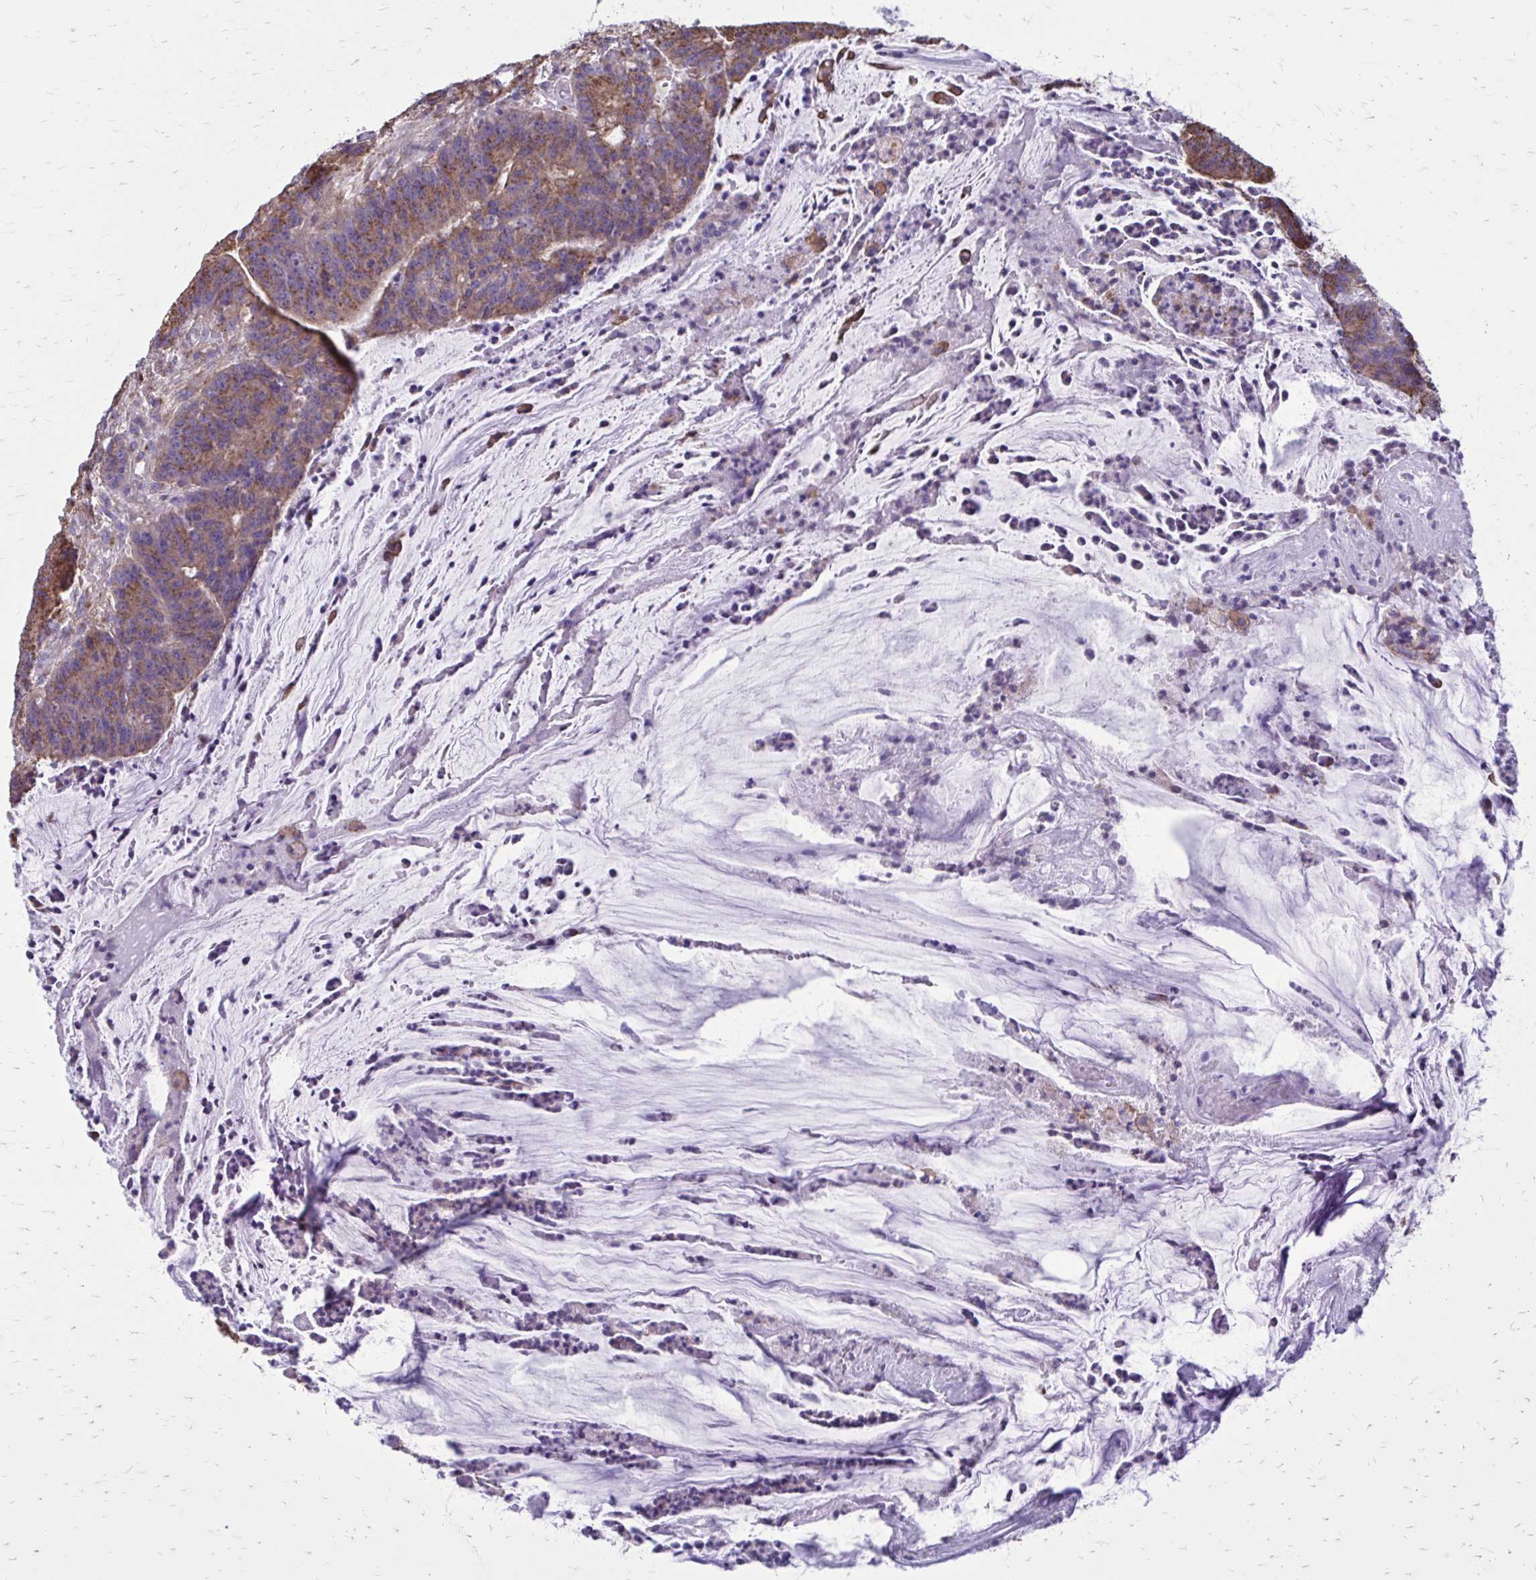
{"staining": {"intensity": "moderate", "quantity": ">75%", "location": "cytoplasmic/membranous"}, "tissue": "colorectal cancer", "cell_type": "Tumor cells", "image_type": "cancer", "snomed": [{"axis": "morphology", "description": "Adenocarcinoma, NOS"}, {"axis": "topography", "description": "Colon"}], "caption": "A photomicrograph of human colorectal cancer (adenocarcinoma) stained for a protein exhibits moderate cytoplasmic/membranous brown staining in tumor cells.", "gene": "CLTA", "patient": {"sex": "female", "age": 78}}